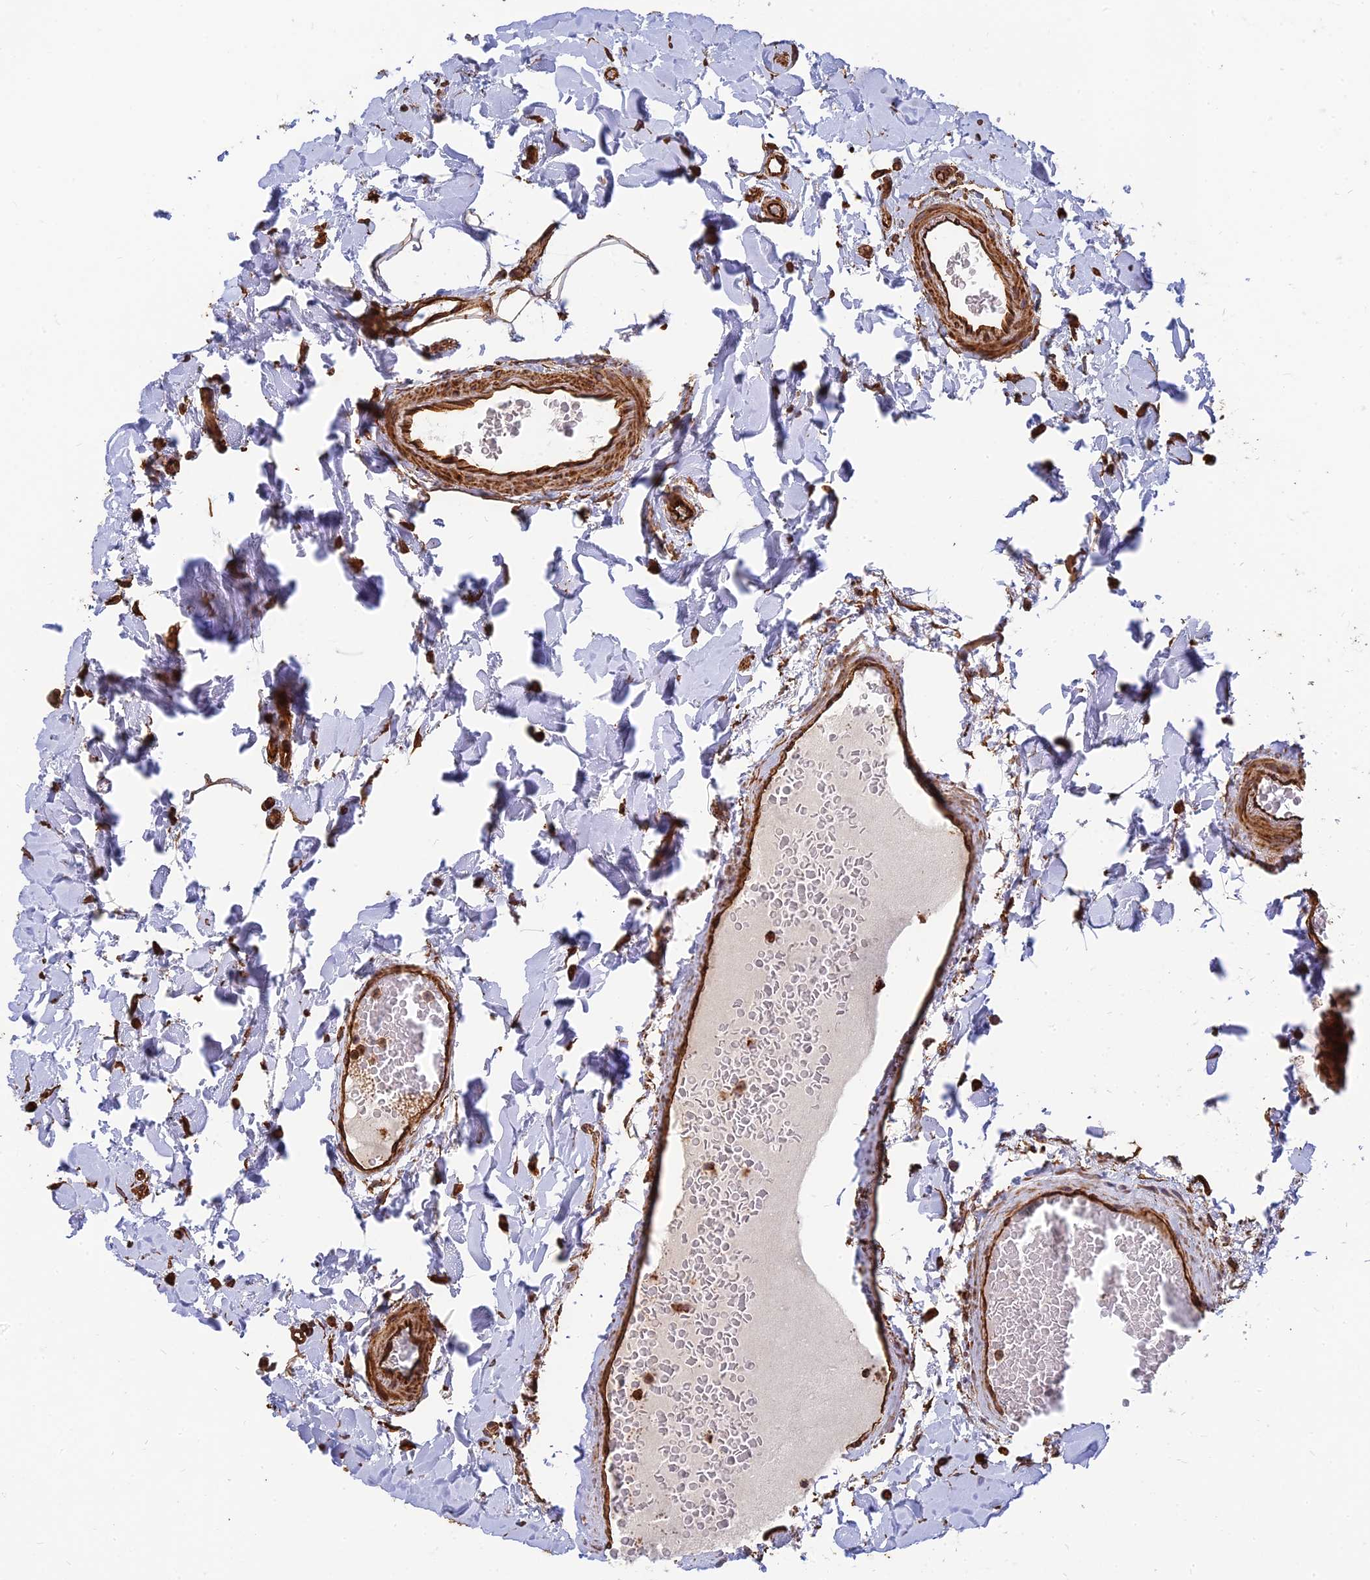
{"staining": {"intensity": "strong", "quantity": ">75%", "location": "cytoplasmic/membranous"}, "tissue": "colon", "cell_type": "Endothelial cells", "image_type": "normal", "snomed": [{"axis": "morphology", "description": "Normal tissue, NOS"}, {"axis": "topography", "description": "Colon"}], "caption": "Strong cytoplasmic/membranous expression for a protein is appreciated in about >75% of endothelial cells of unremarkable colon using IHC.", "gene": "DSTYK", "patient": {"sex": "male", "age": 75}}